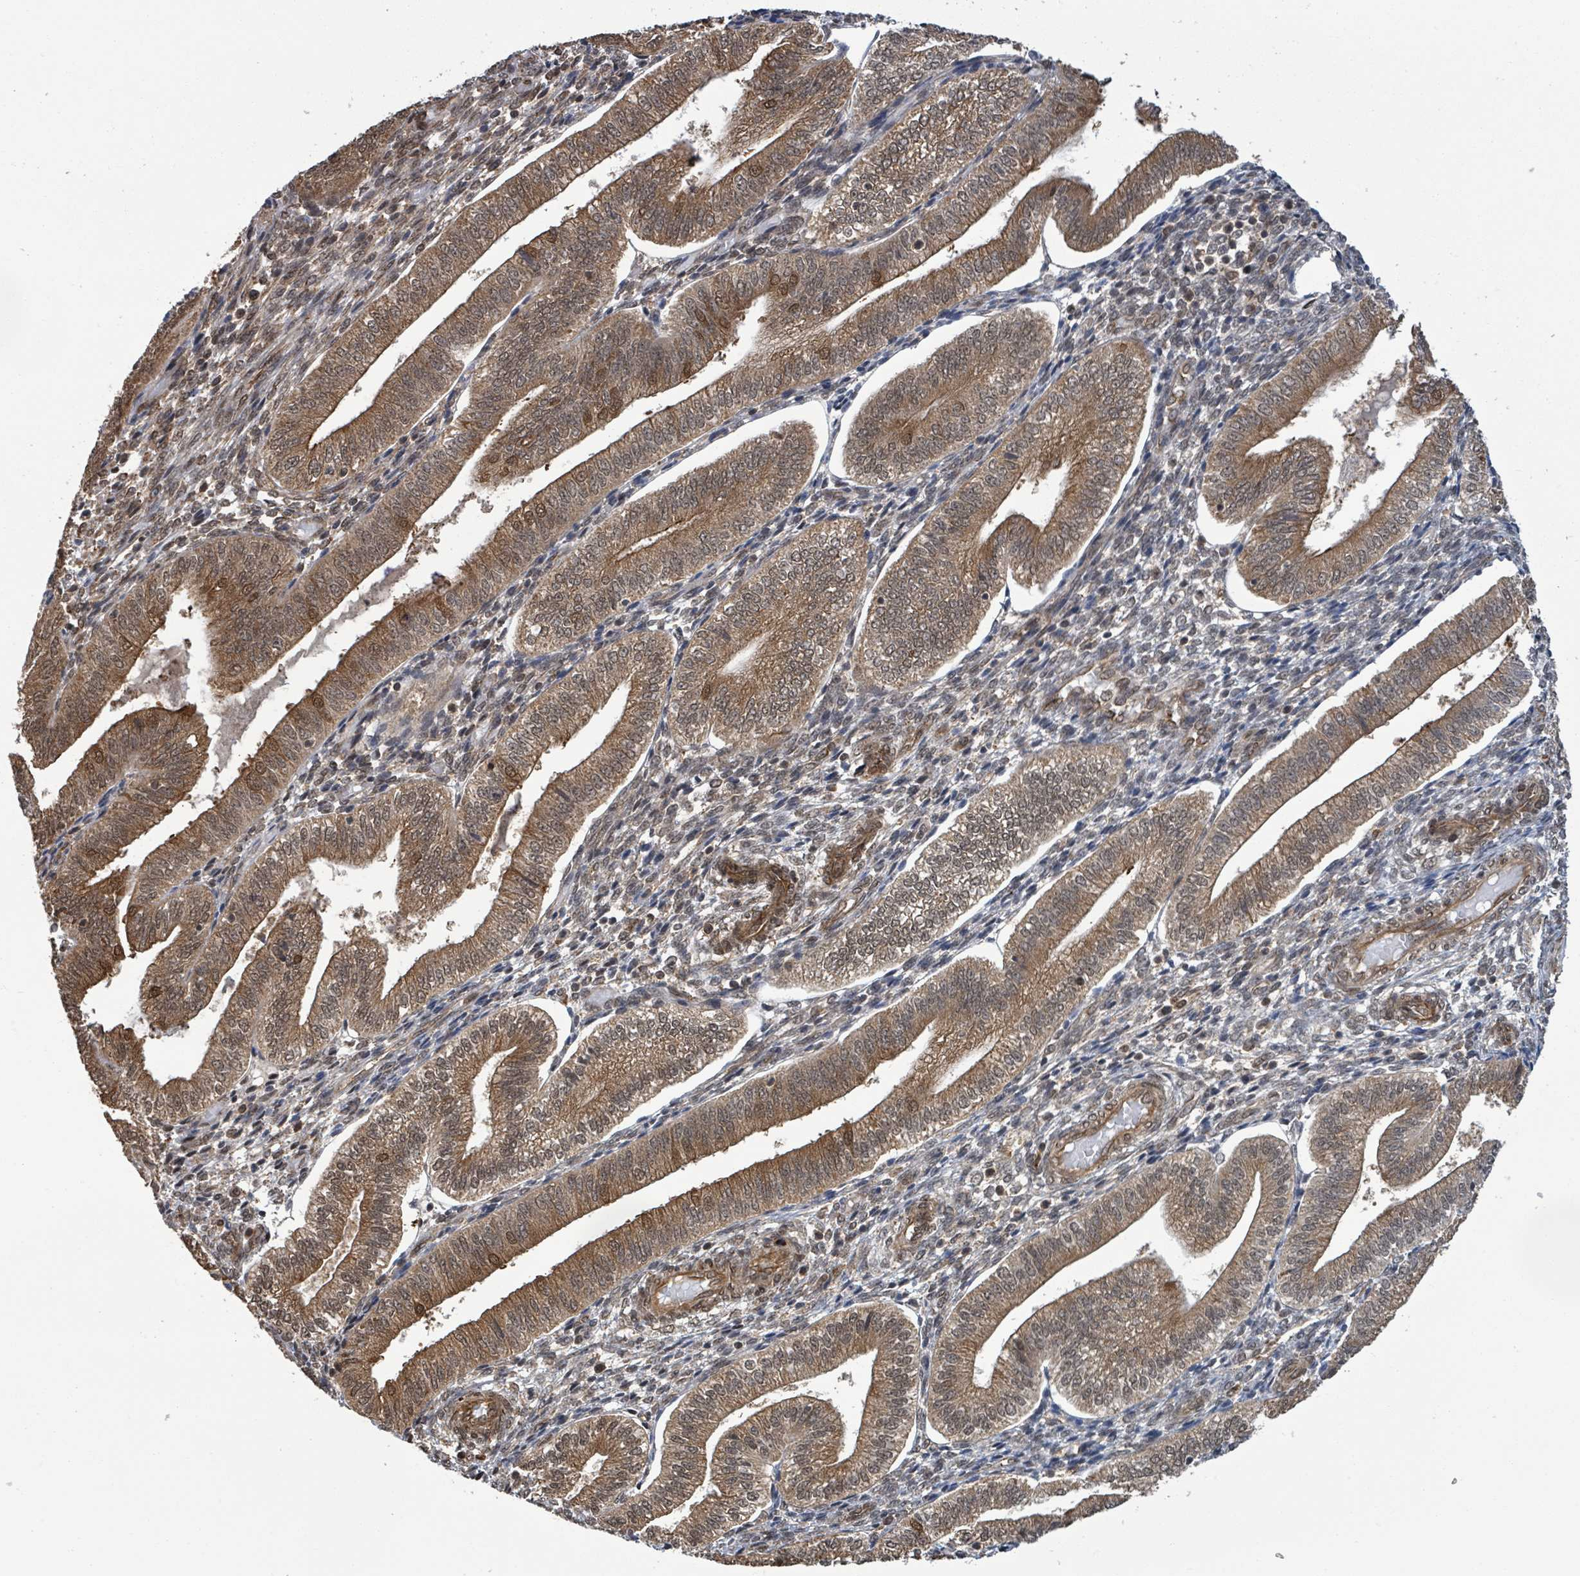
{"staining": {"intensity": "moderate", "quantity": "25%-75%", "location": "cytoplasmic/membranous"}, "tissue": "endometrium", "cell_type": "Cells in endometrial stroma", "image_type": "normal", "snomed": [{"axis": "morphology", "description": "Normal tissue, NOS"}, {"axis": "topography", "description": "Endometrium"}], "caption": "Cells in endometrial stroma reveal medium levels of moderate cytoplasmic/membranous staining in approximately 25%-75% of cells in benign human endometrium.", "gene": "ENSG00000256500", "patient": {"sex": "female", "age": 34}}